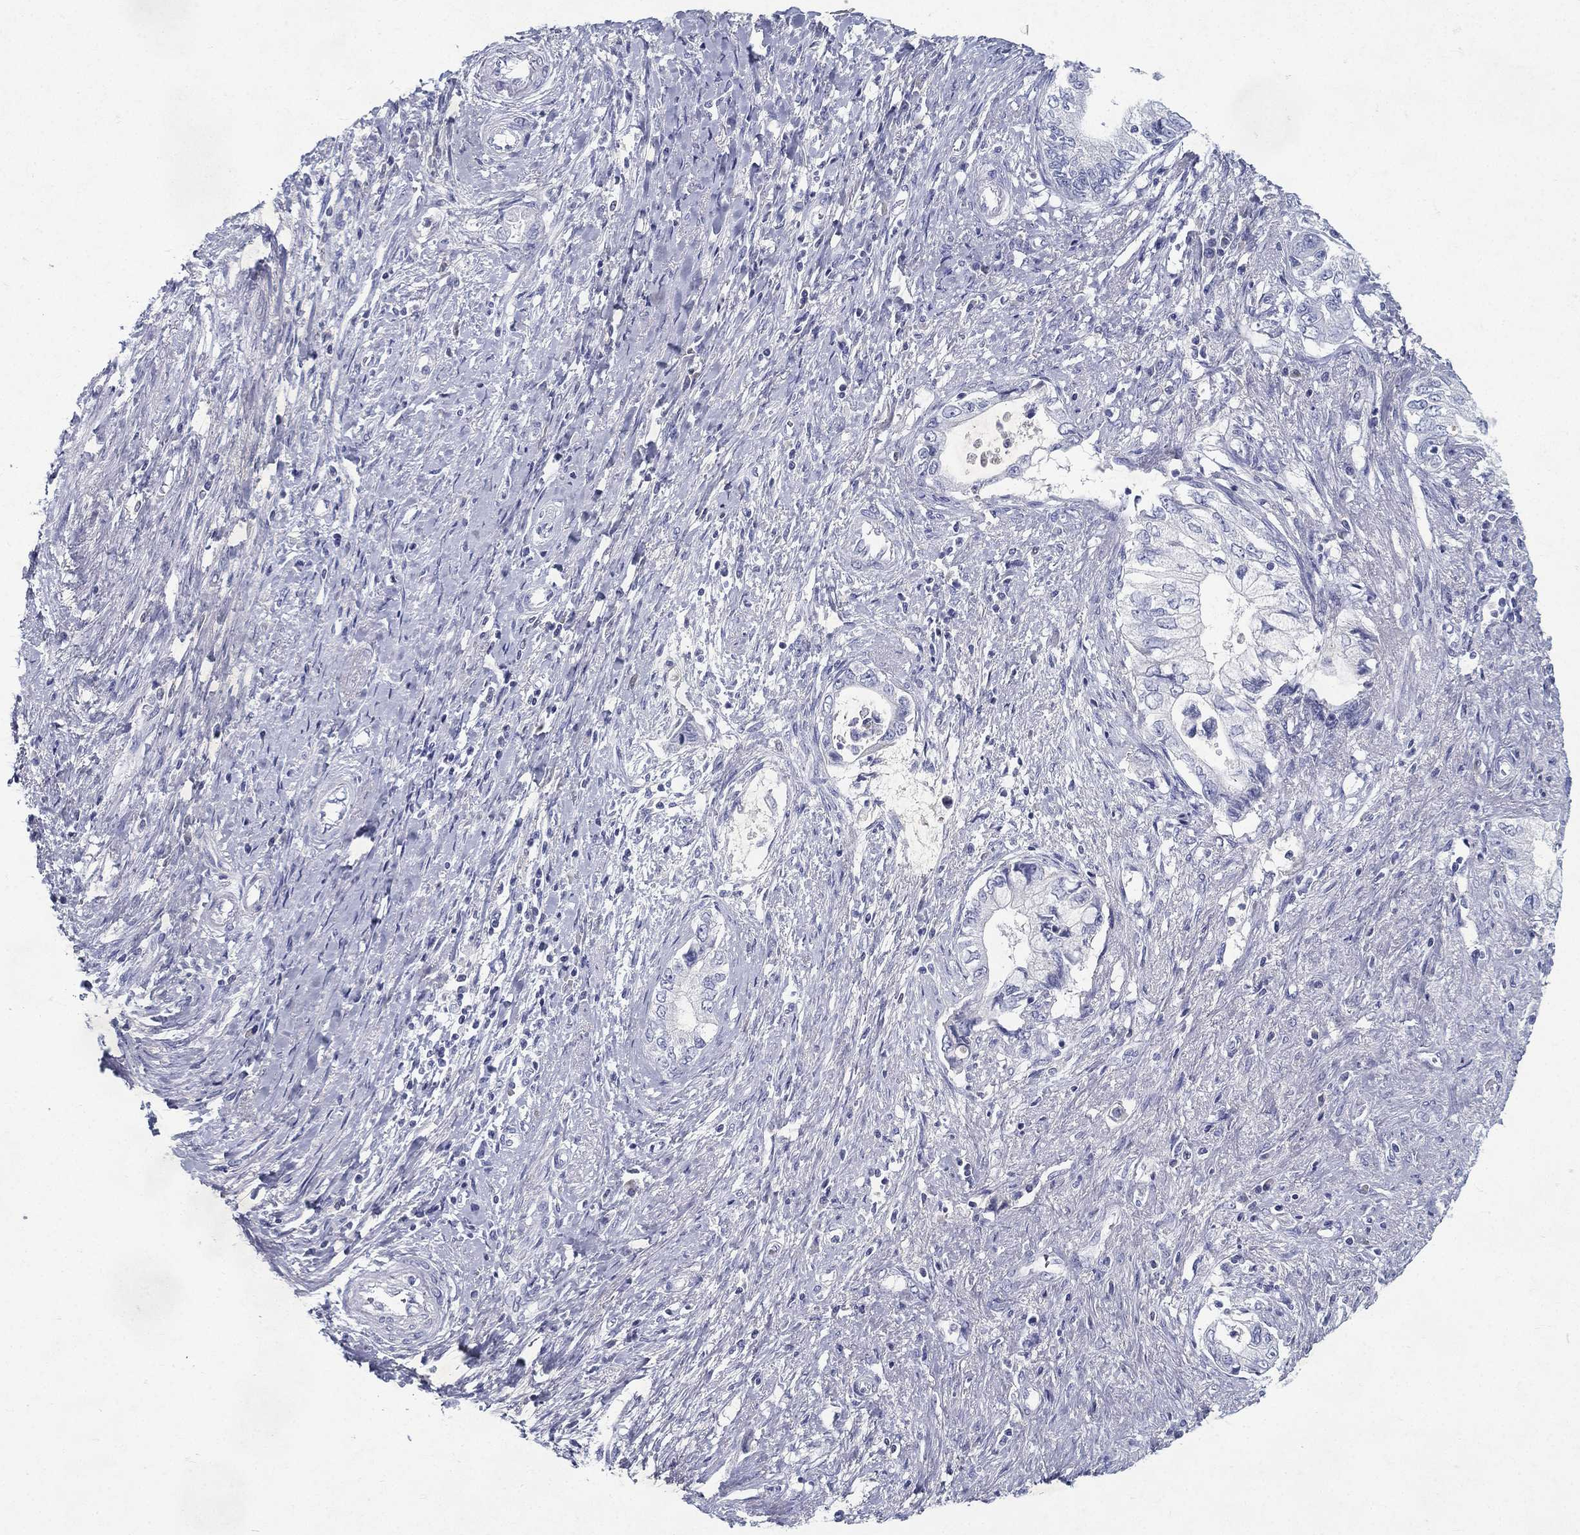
{"staining": {"intensity": "negative", "quantity": "none", "location": "none"}, "tissue": "pancreatic cancer", "cell_type": "Tumor cells", "image_type": "cancer", "snomed": [{"axis": "morphology", "description": "Adenocarcinoma, NOS"}, {"axis": "topography", "description": "Pancreas"}], "caption": "Adenocarcinoma (pancreatic) was stained to show a protein in brown. There is no significant staining in tumor cells. Nuclei are stained in blue.", "gene": "RGS13", "patient": {"sex": "female", "age": 73}}